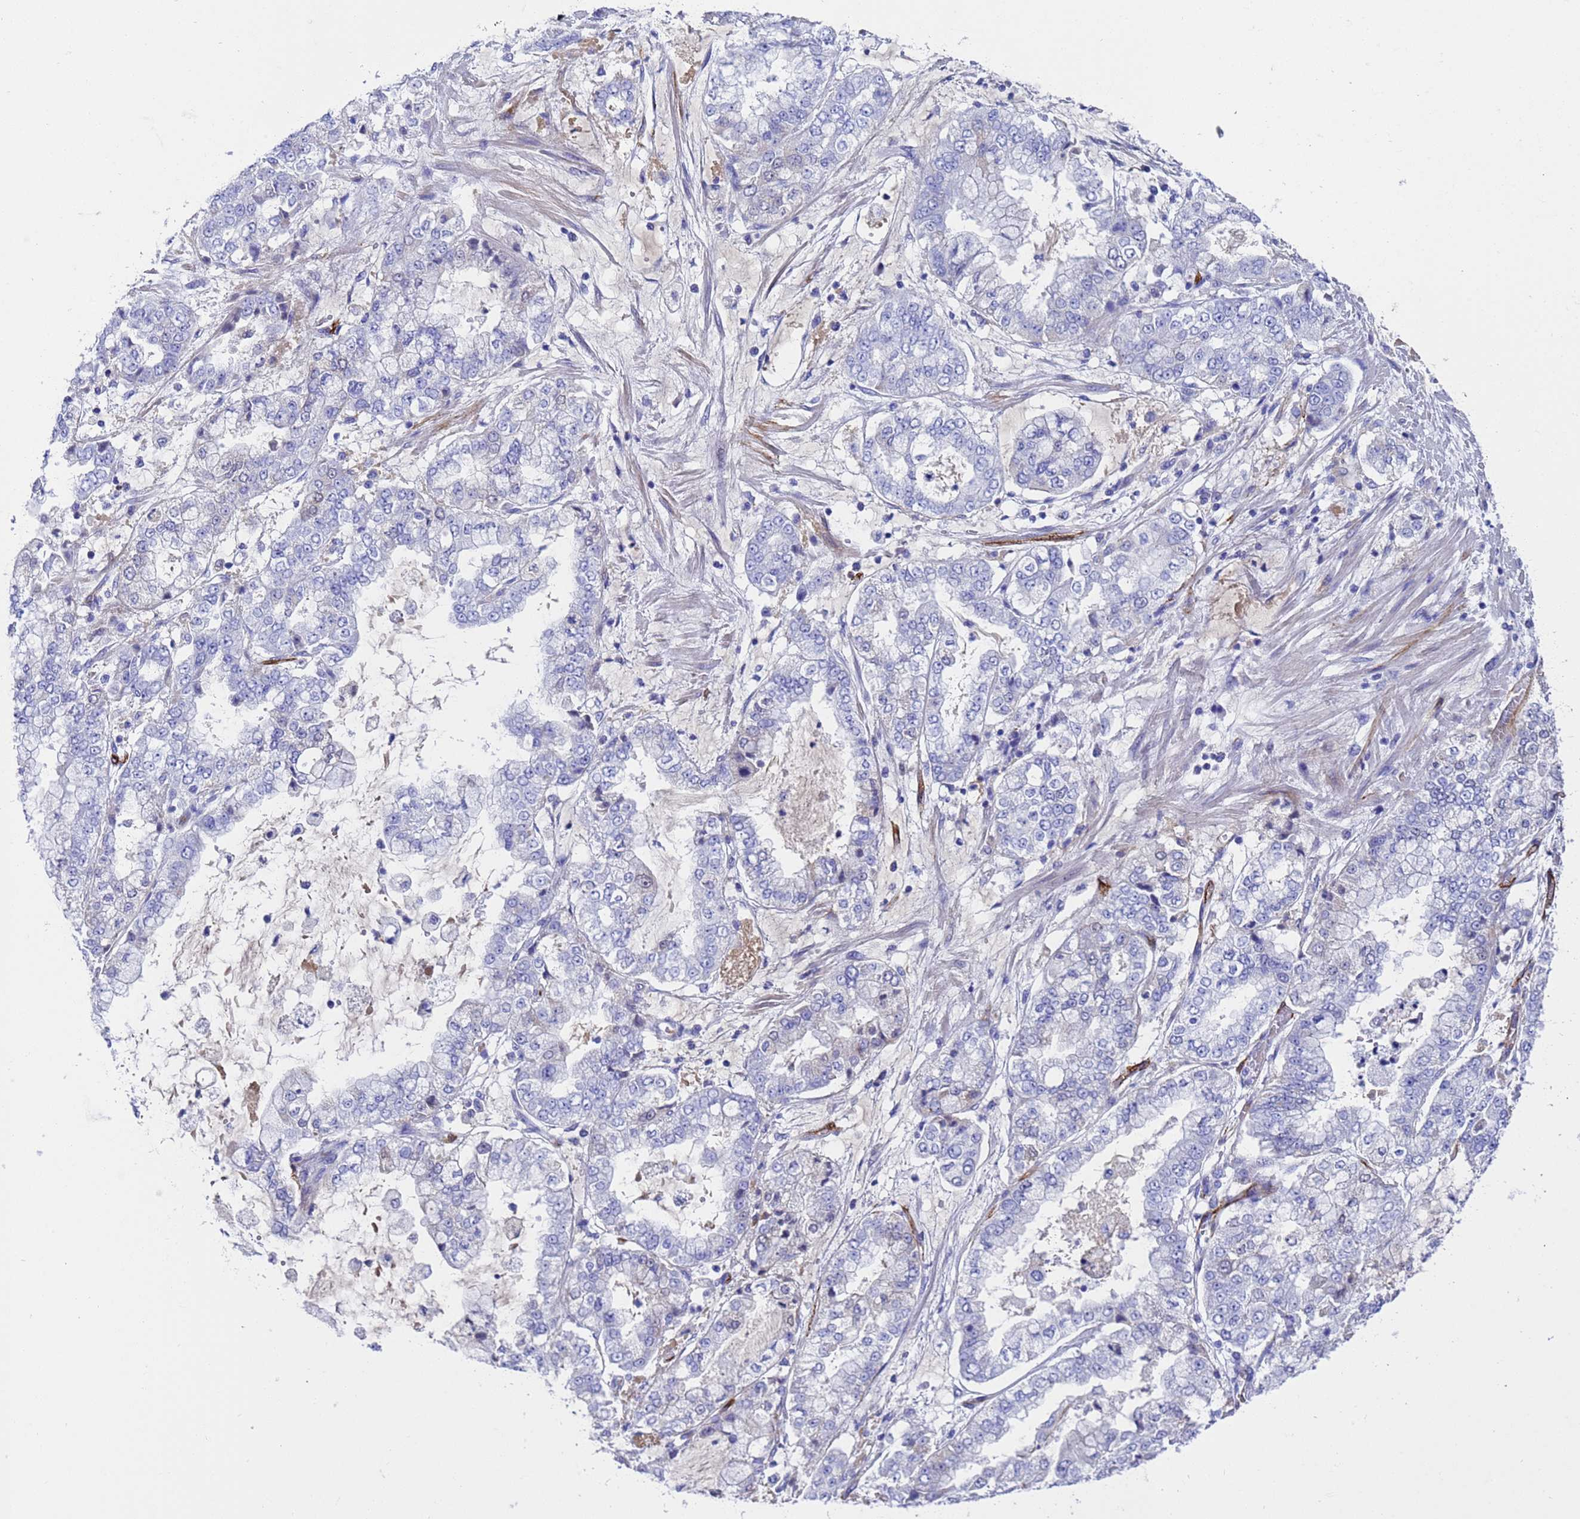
{"staining": {"intensity": "negative", "quantity": "none", "location": "none"}, "tissue": "stomach cancer", "cell_type": "Tumor cells", "image_type": "cancer", "snomed": [{"axis": "morphology", "description": "Adenocarcinoma, NOS"}, {"axis": "topography", "description": "Stomach"}], "caption": "Immunohistochemistry (IHC) of stomach adenocarcinoma demonstrates no staining in tumor cells.", "gene": "ADIPOQ", "patient": {"sex": "male", "age": 76}}